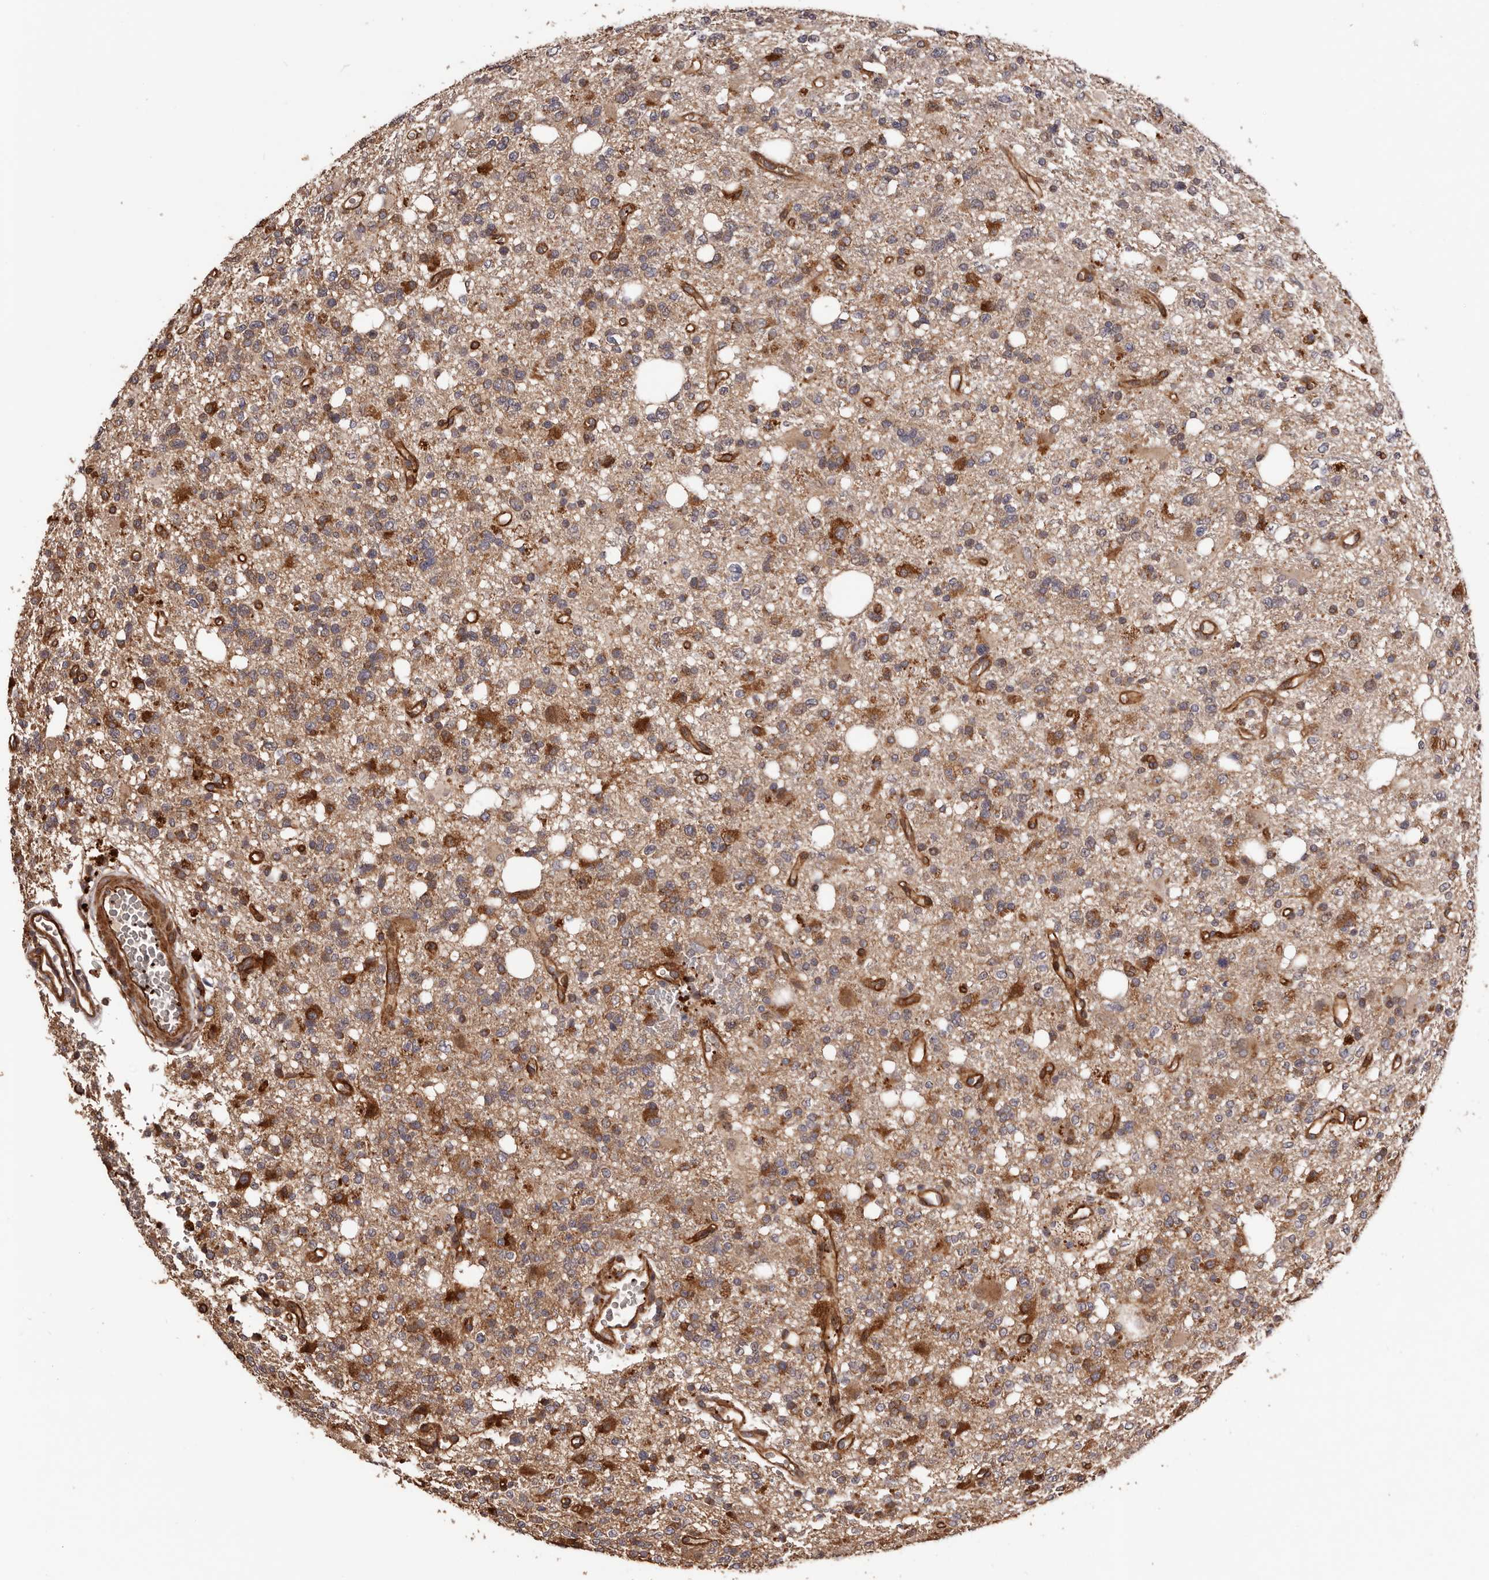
{"staining": {"intensity": "moderate", "quantity": "25%-75%", "location": "cytoplasmic/membranous"}, "tissue": "glioma", "cell_type": "Tumor cells", "image_type": "cancer", "snomed": [{"axis": "morphology", "description": "Glioma, malignant, High grade"}, {"axis": "topography", "description": "Brain"}], "caption": "A micrograph showing moderate cytoplasmic/membranous positivity in about 25%-75% of tumor cells in malignant glioma (high-grade), as visualized by brown immunohistochemical staining.", "gene": "GTPBP1", "patient": {"sex": "female", "age": 62}}